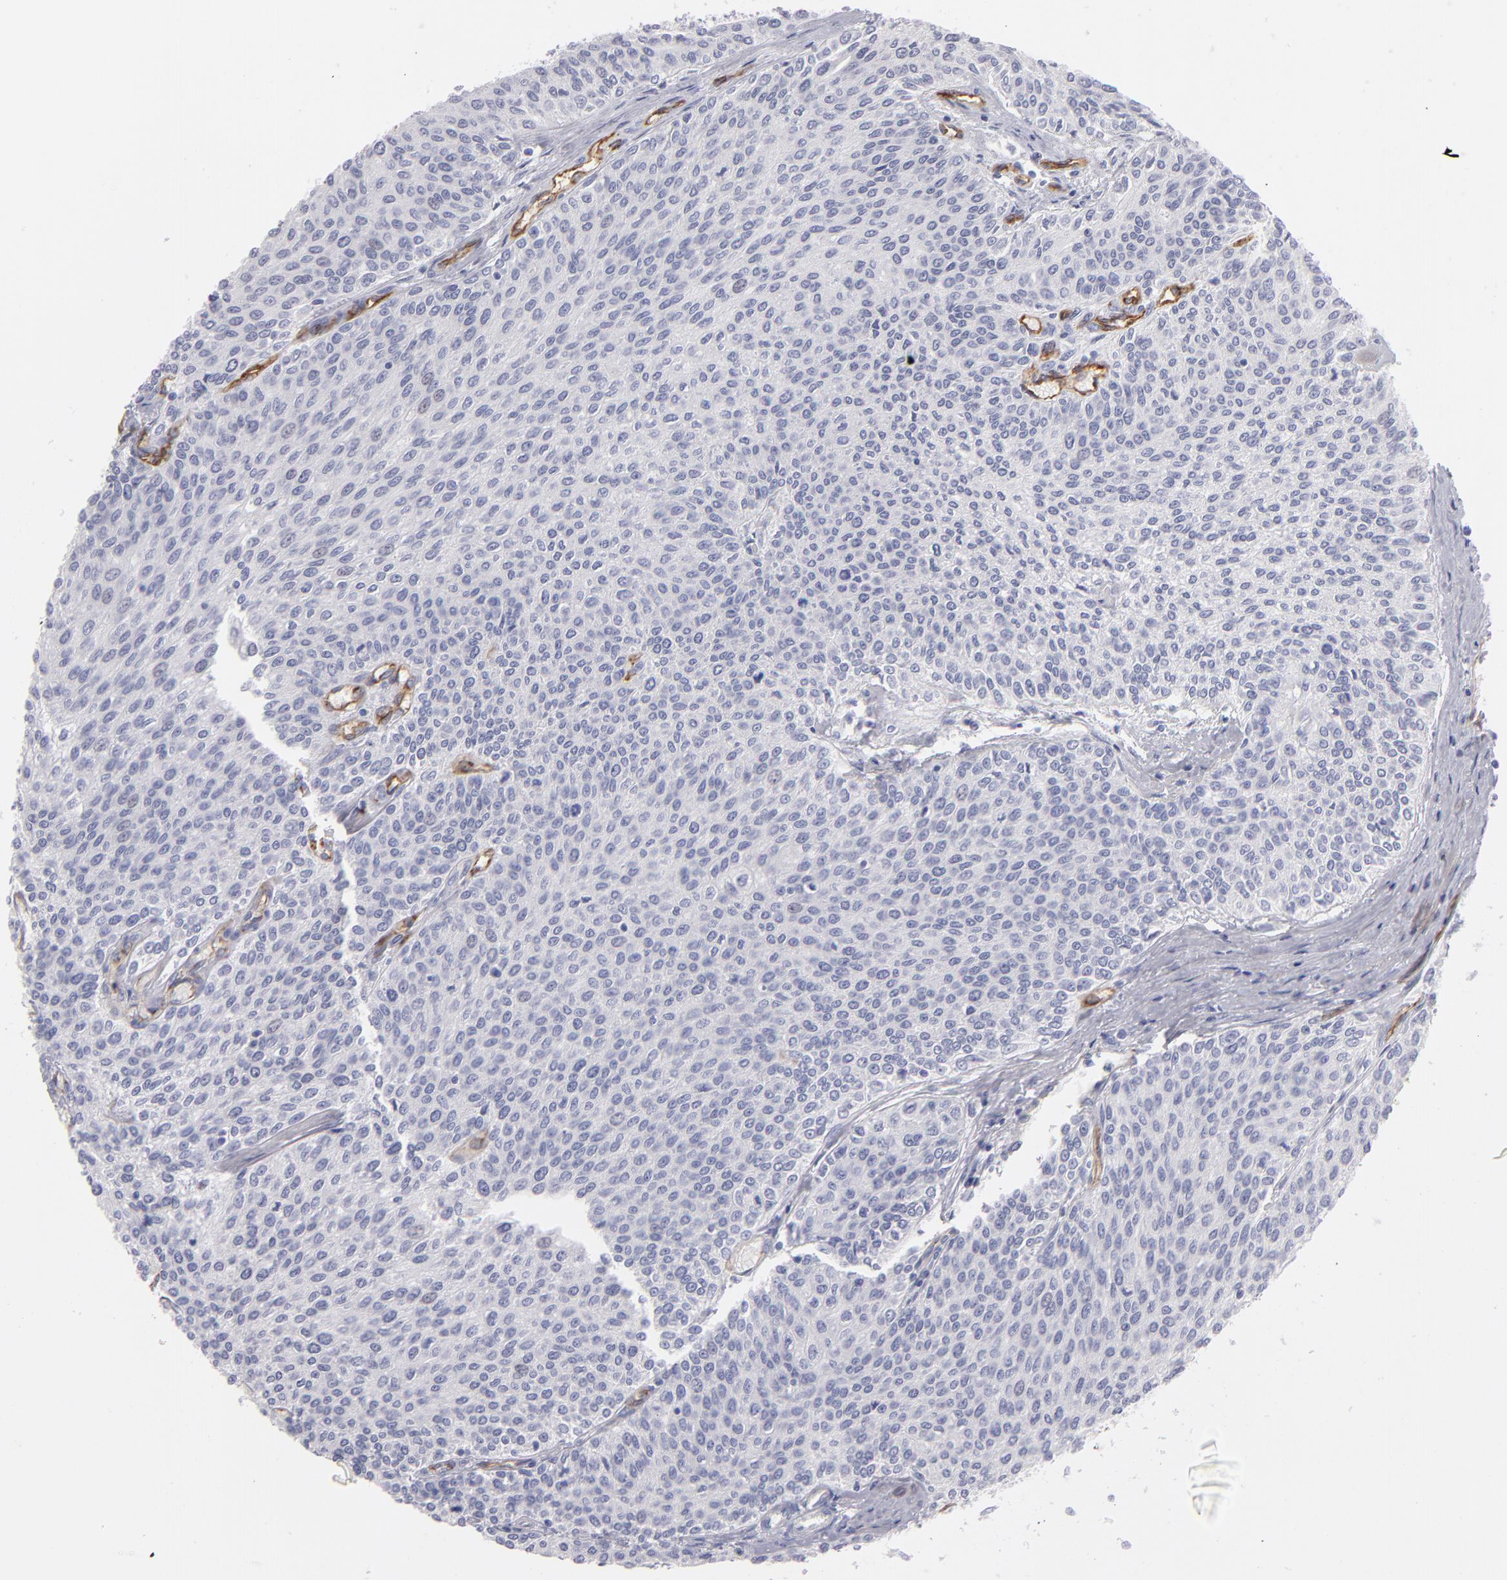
{"staining": {"intensity": "negative", "quantity": "none", "location": "none"}, "tissue": "urothelial cancer", "cell_type": "Tumor cells", "image_type": "cancer", "snomed": [{"axis": "morphology", "description": "Urothelial carcinoma, Low grade"}, {"axis": "topography", "description": "Urinary bladder"}], "caption": "An image of urothelial carcinoma (low-grade) stained for a protein demonstrates no brown staining in tumor cells.", "gene": "PLVAP", "patient": {"sex": "female", "age": 73}}